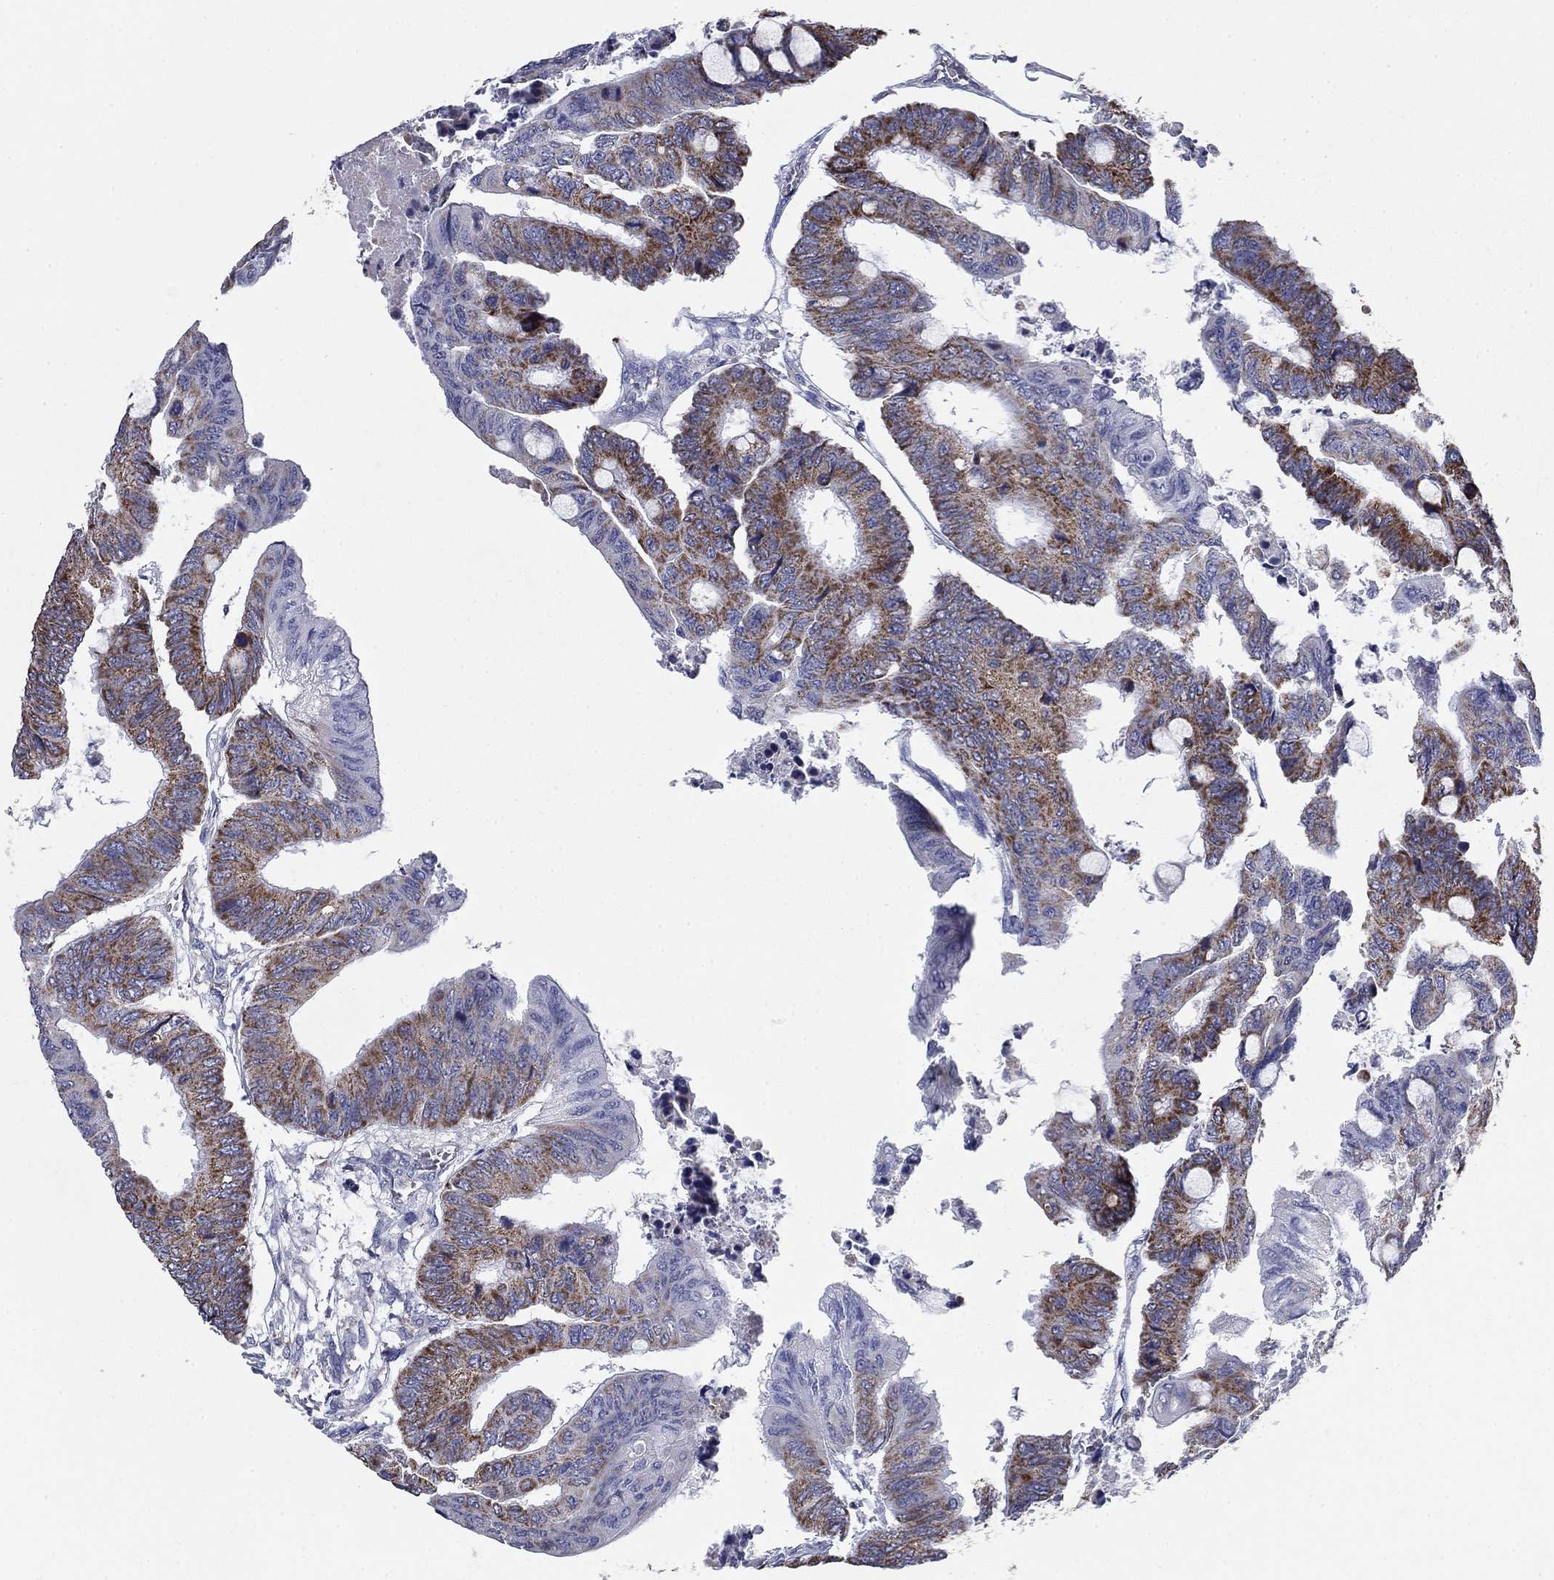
{"staining": {"intensity": "moderate", "quantity": "25%-75%", "location": "cytoplasmic/membranous"}, "tissue": "colorectal cancer", "cell_type": "Tumor cells", "image_type": "cancer", "snomed": [{"axis": "morphology", "description": "Normal tissue, NOS"}, {"axis": "morphology", "description": "Adenocarcinoma, NOS"}, {"axis": "topography", "description": "Rectum"}, {"axis": "topography", "description": "Peripheral nerve tissue"}], "caption": "Human colorectal cancer stained for a protein (brown) displays moderate cytoplasmic/membranous positive expression in about 25%-75% of tumor cells.", "gene": "NDUFA4L2", "patient": {"sex": "male", "age": 92}}